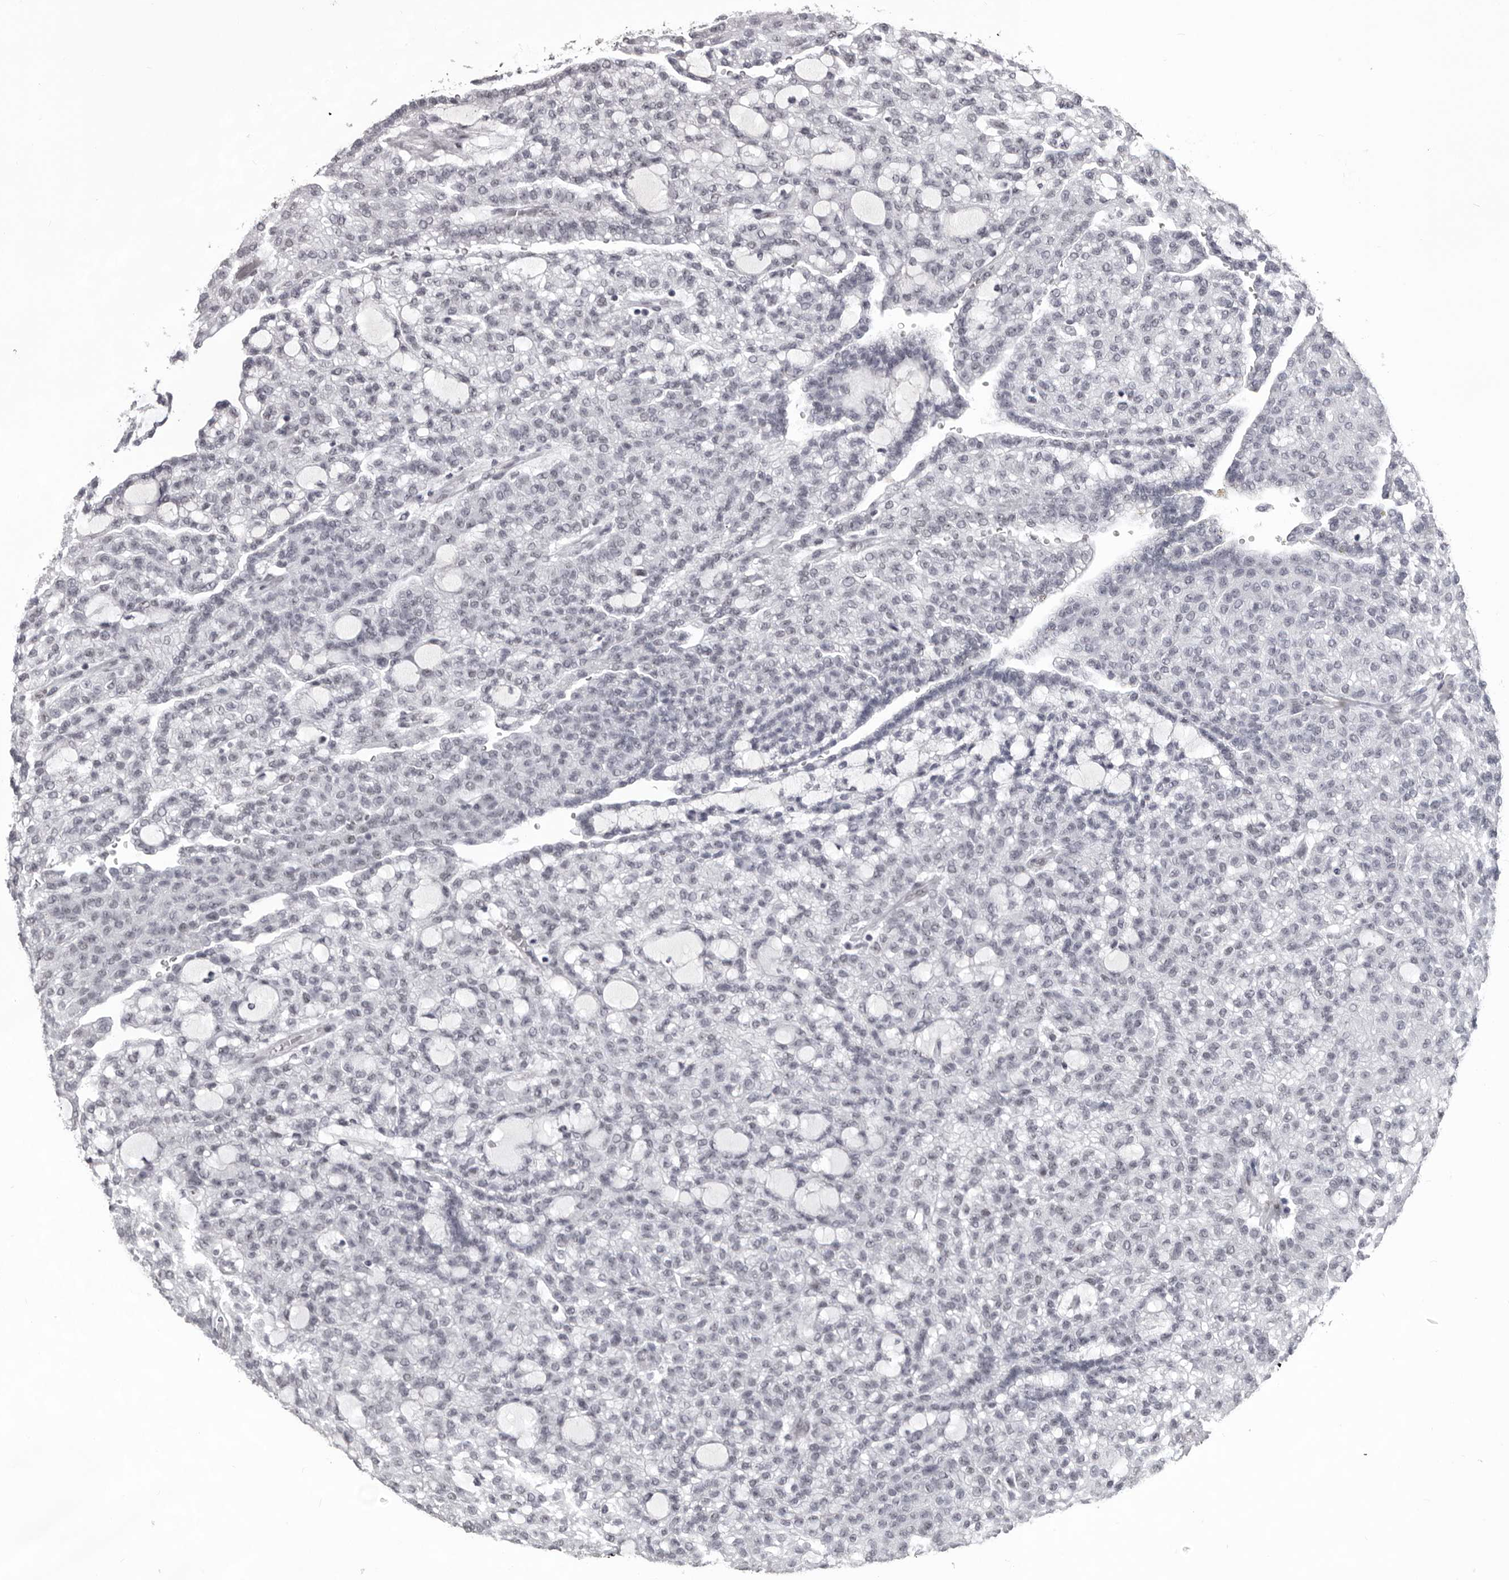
{"staining": {"intensity": "negative", "quantity": "none", "location": "none"}, "tissue": "renal cancer", "cell_type": "Tumor cells", "image_type": "cancer", "snomed": [{"axis": "morphology", "description": "Adenocarcinoma, NOS"}, {"axis": "topography", "description": "Kidney"}], "caption": "Immunohistochemical staining of human adenocarcinoma (renal) displays no significant staining in tumor cells. (DAB (3,3'-diaminobenzidine) immunohistochemistry, high magnification).", "gene": "NUMA1", "patient": {"sex": "male", "age": 63}}